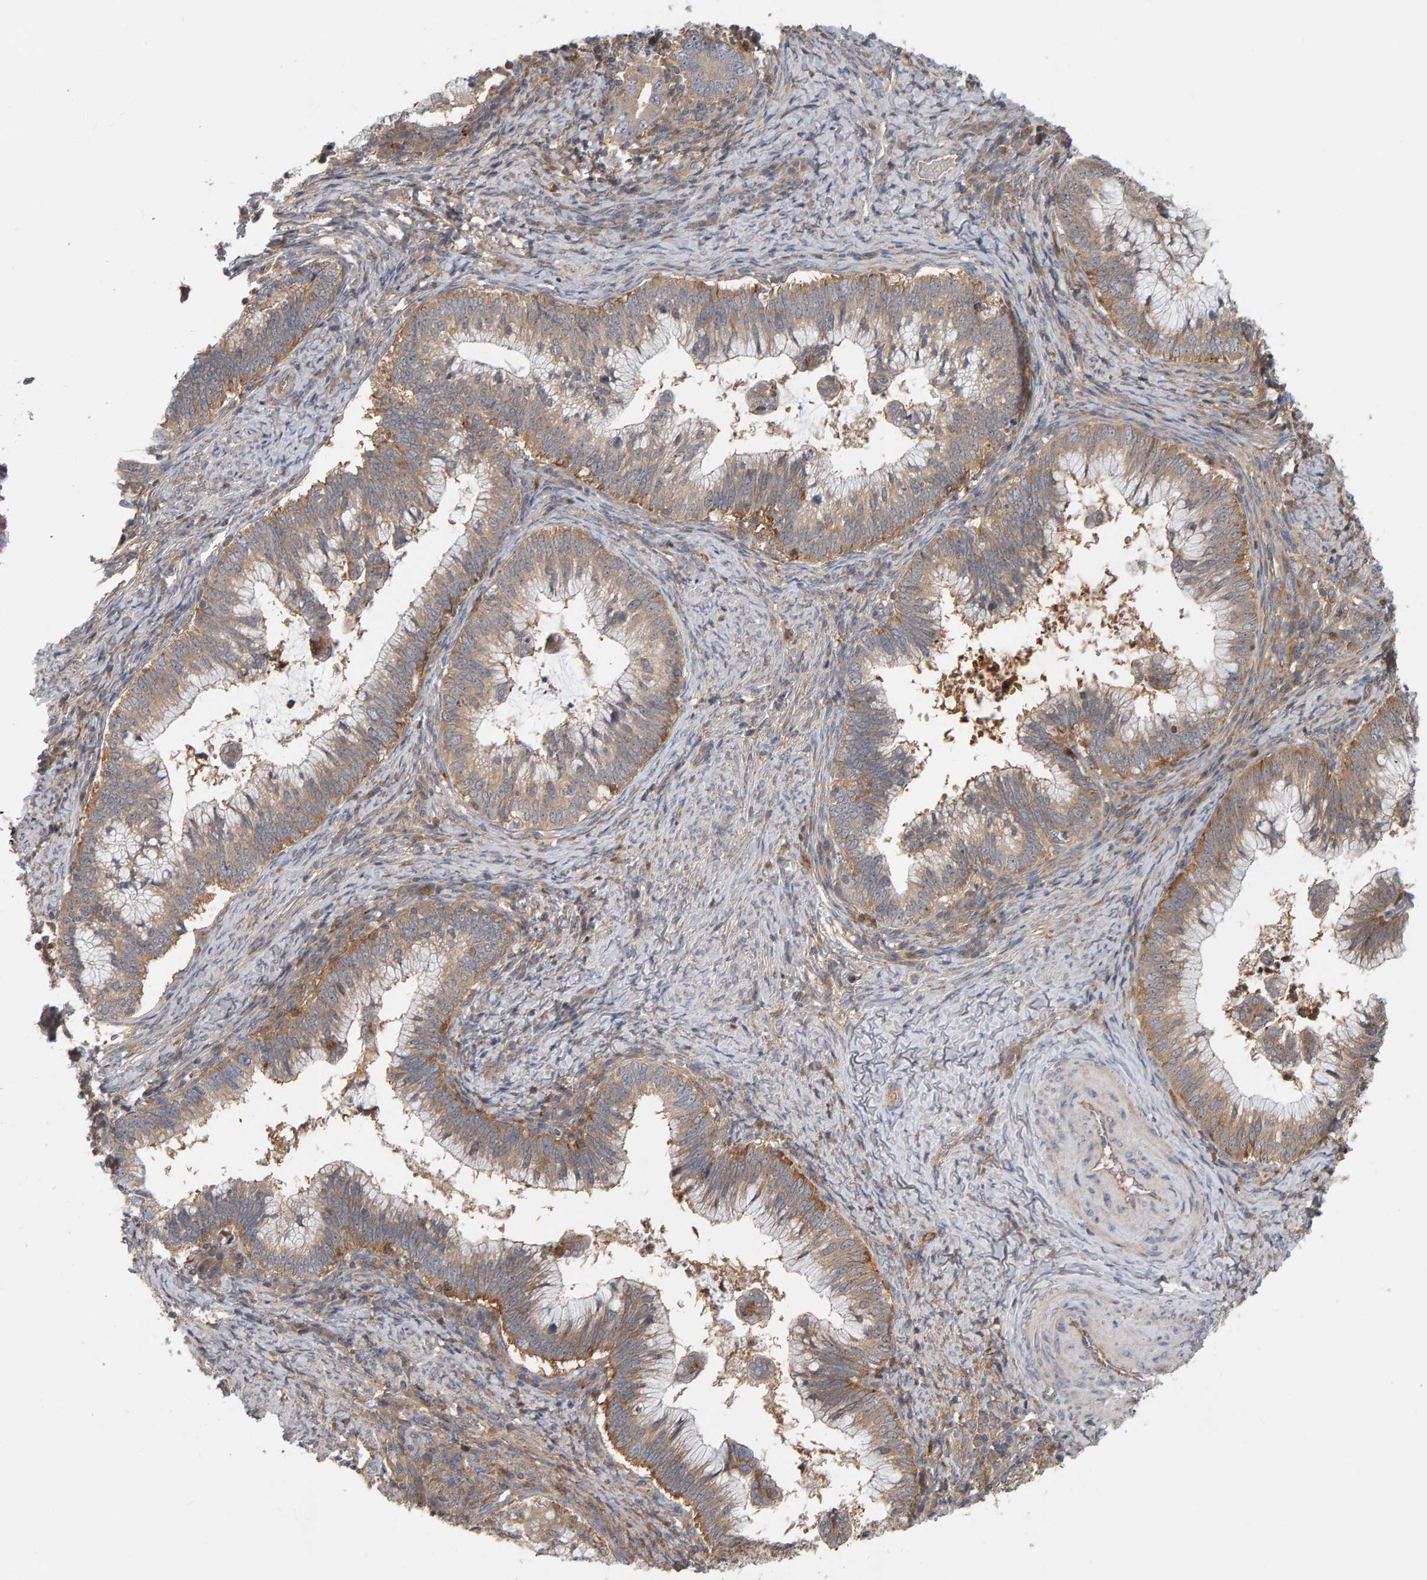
{"staining": {"intensity": "moderate", "quantity": ">75%", "location": "cytoplasmic/membranous"}, "tissue": "cervical cancer", "cell_type": "Tumor cells", "image_type": "cancer", "snomed": [{"axis": "morphology", "description": "Adenocarcinoma, NOS"}, {"axis": "topography", "description": "Cervix"}], "caption": "This is a photomicrograph of IHC staining of cervical cancer, which shows moderate expression in the cytoplasmic/membranous of tumor cells.", "gene": "C9orf72", "patient": {"sex": "female", "age": 36}}